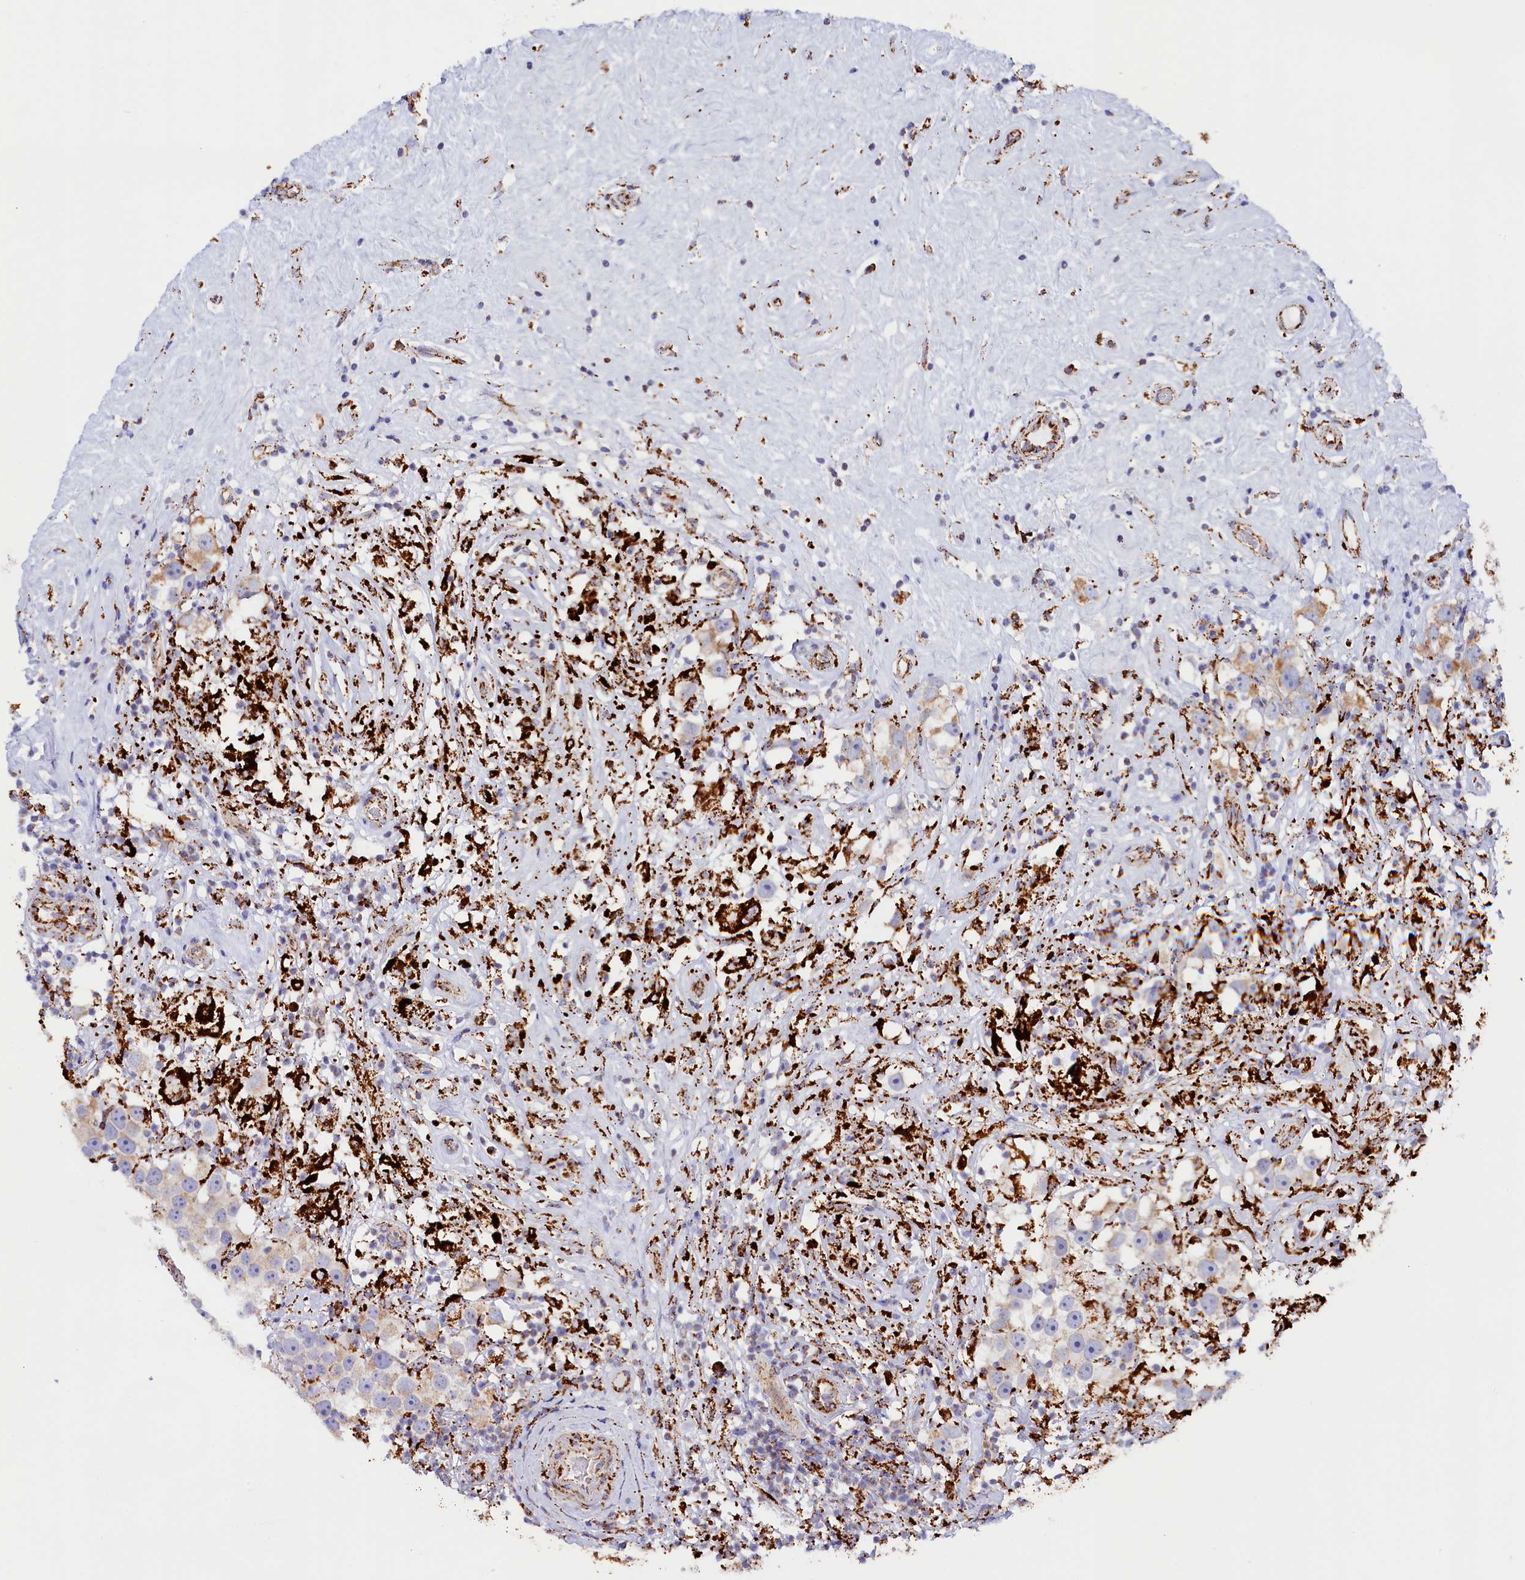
{"staining": {"intensity": "weak", "quantity": "<25%", "location": "cytoplasmic/membranous"}, "tissue": "testis cancer", "cell_type": "Tumor cells", "image_type": "cancer", "snomed": [{"axis": "morphology", "description": "Seminoma, NOS"}, {"axis": "topography", "description": "Testis"}], "caption": "DAB (3,3'-diaminobenzidine) immunohistochemical staining of human seminoma (testis) reveals no significant positivity in tumor cells.", "gene": "AKTIP", "patient": {"sex": "male", "age": 49}}